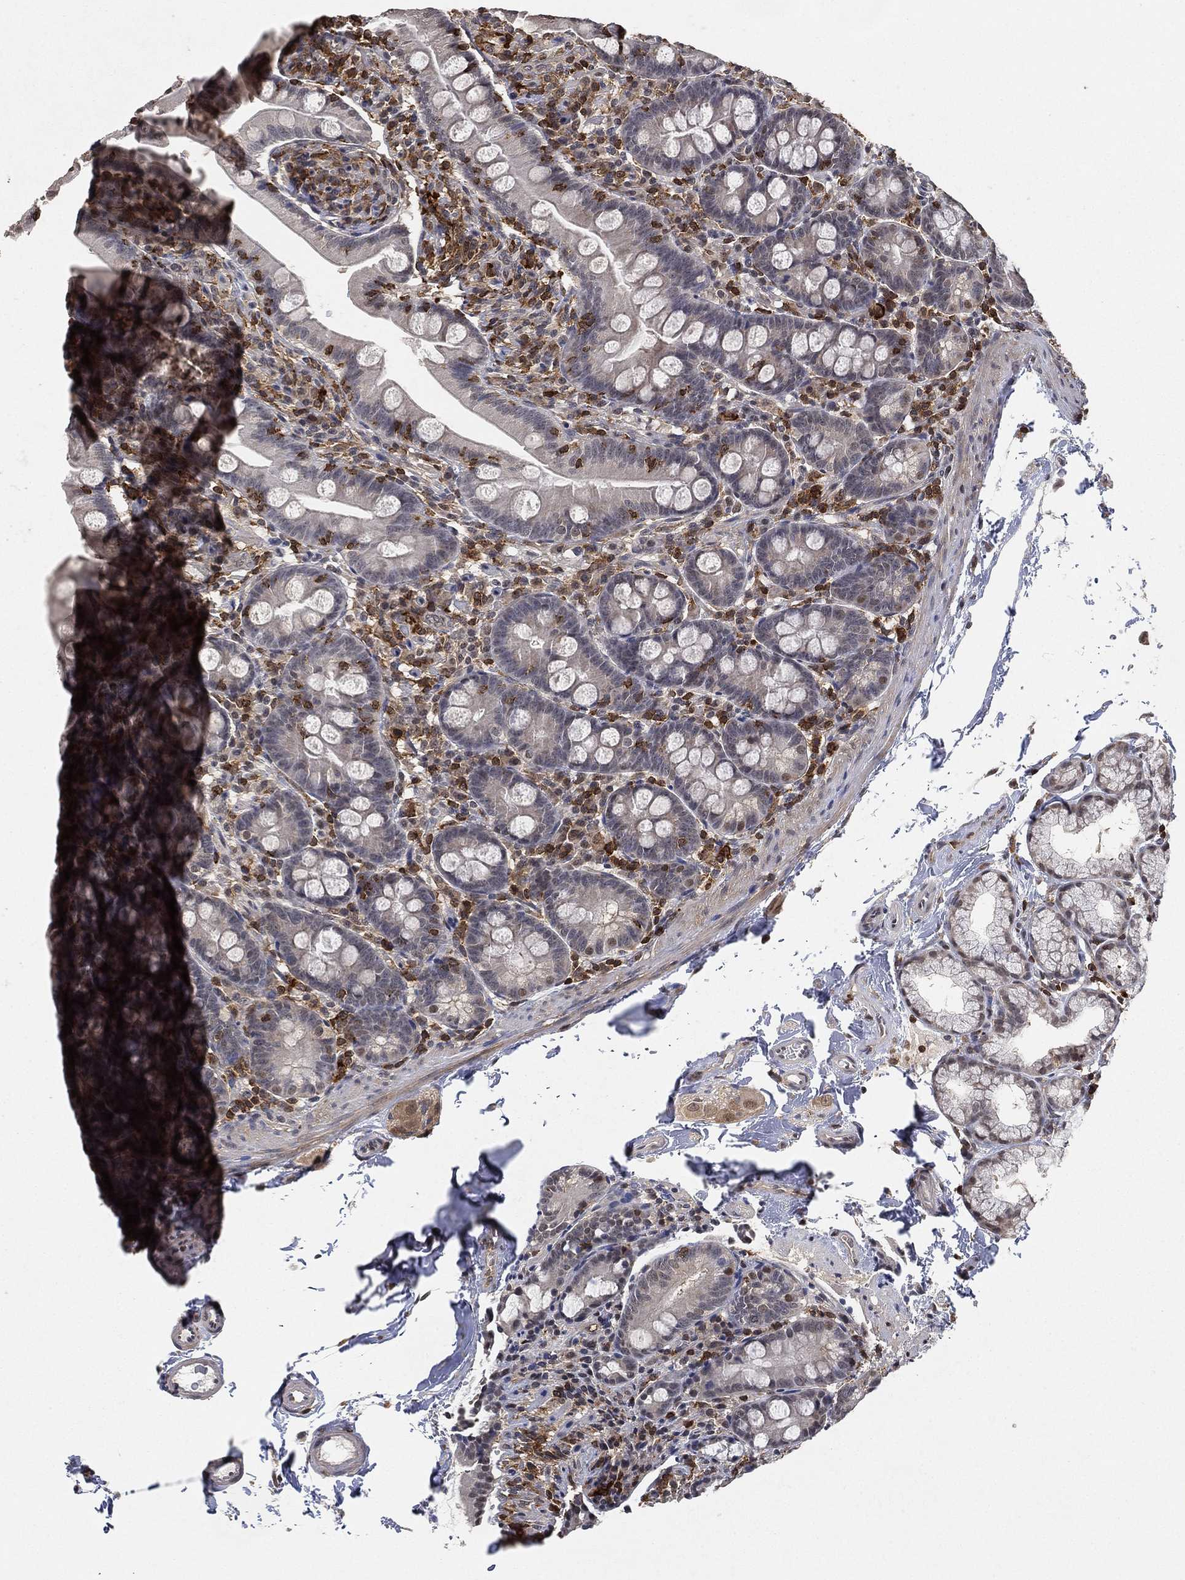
{"staining": {"intensity": "negative", "quantity": "none", "location": "none"}, "tissue": "small intestine", "cell_type": "Glandular cells", "image_type": "normal", "snomed": [{"axis": "morphology", "description": "Normal tissue, NOS"}, {"axis": "topography", "description": "Small intestine"}], "caption": "The immunohistochemistry (IHC) image has no significant positivity in glandular cells of small intestine.", "gene": "WDR26", "patient": {"sex": "female", "age": 44}}